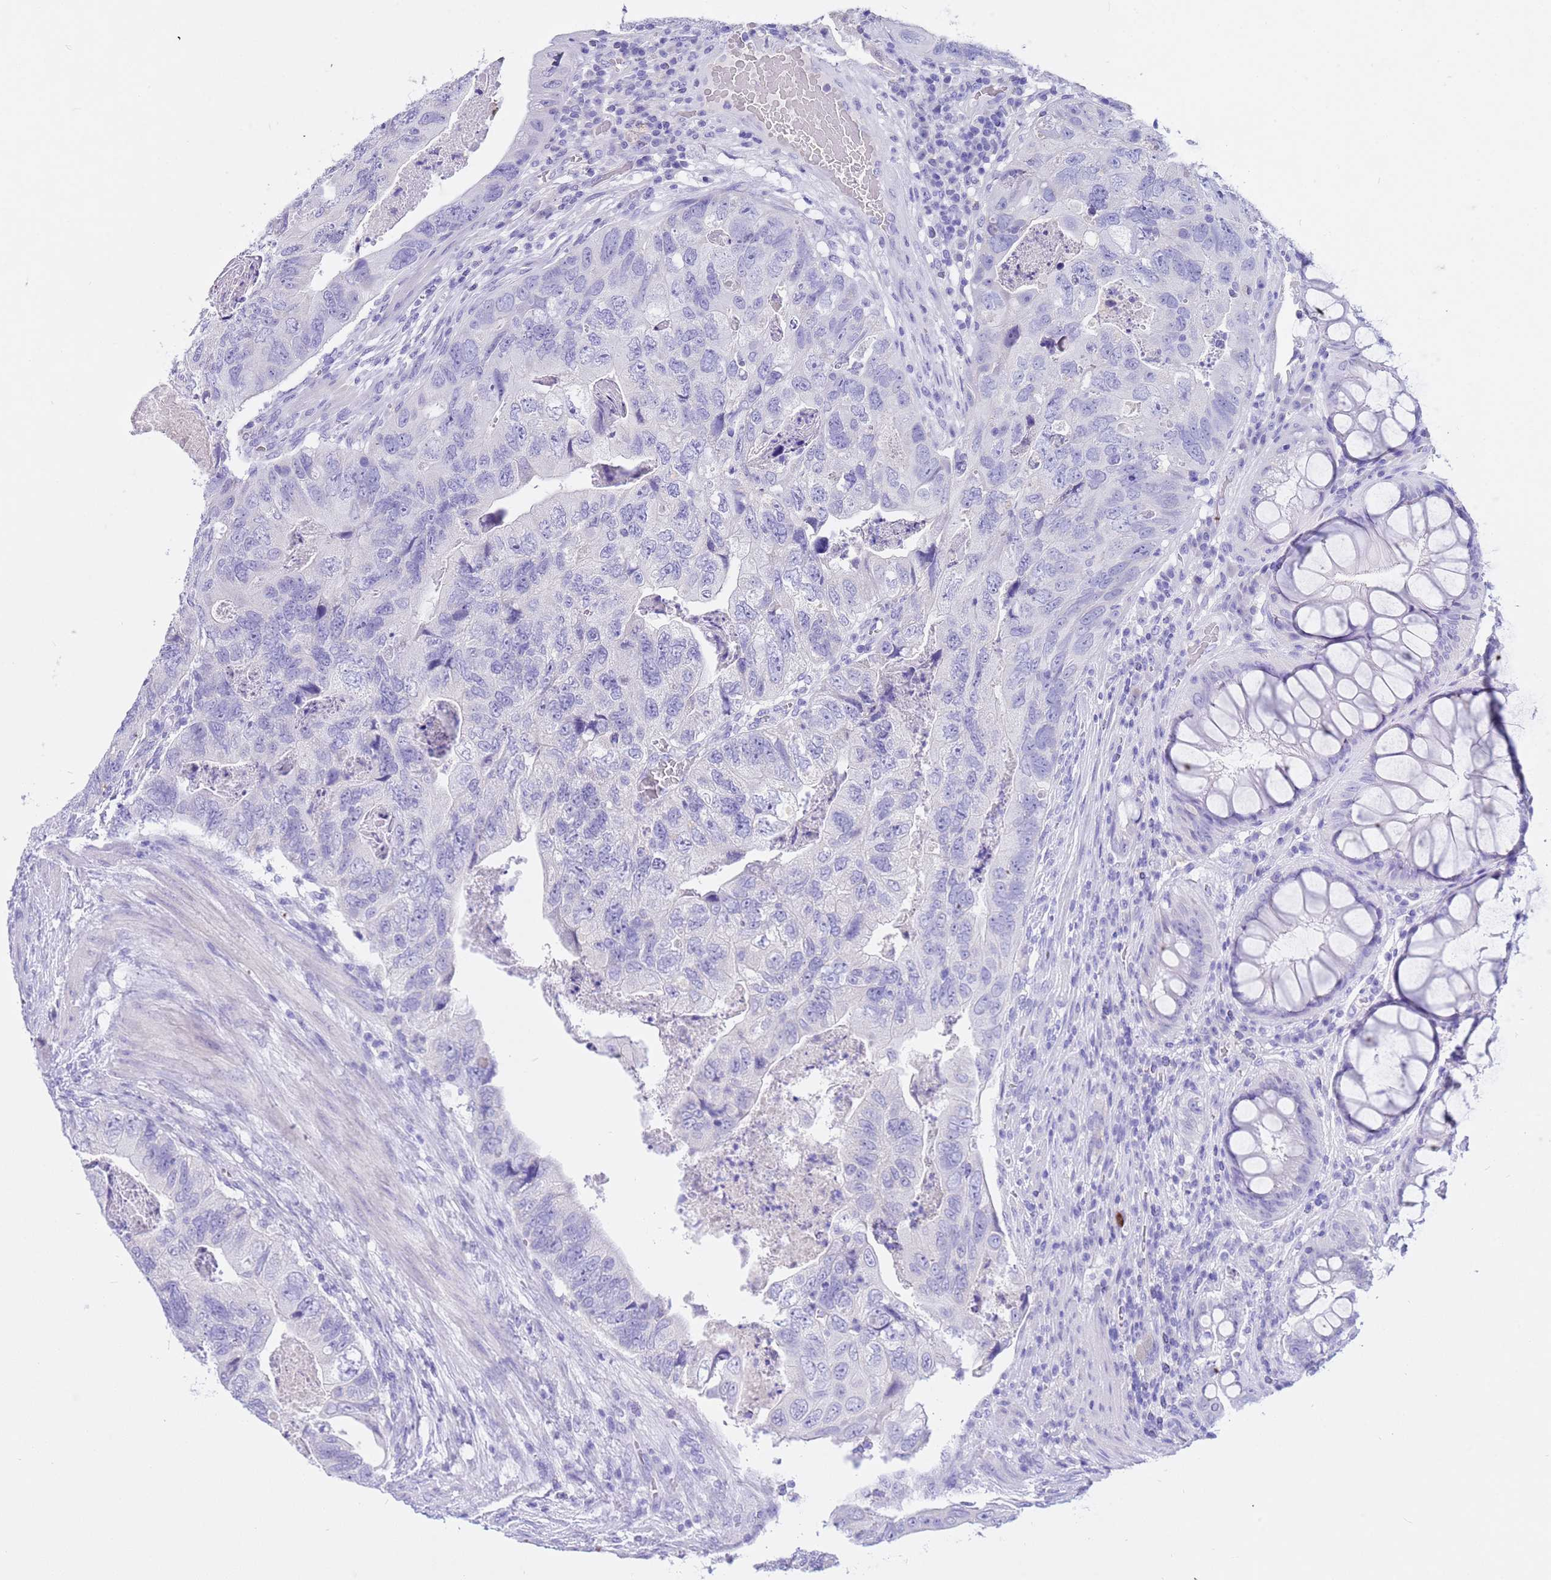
{"staining": {"intensity": "negative", "quantity": "none", "location": "none"}, "tissue": "colorectal cancer", "cell_type": "Tumor cells", "image_type": "cancer", "snomed": [{"axis": "morphology", "description": "Adenocarcinoma, NOS"}, {"axis": "topography", "description": "Rectum"}], "caption": "This is an IHC histopathology image of colorectal cancer (adenocarcinoma). There is no staining in tumor cells.", "gene": "CPB1", "patient": {"sex": "male", "age": 63}}